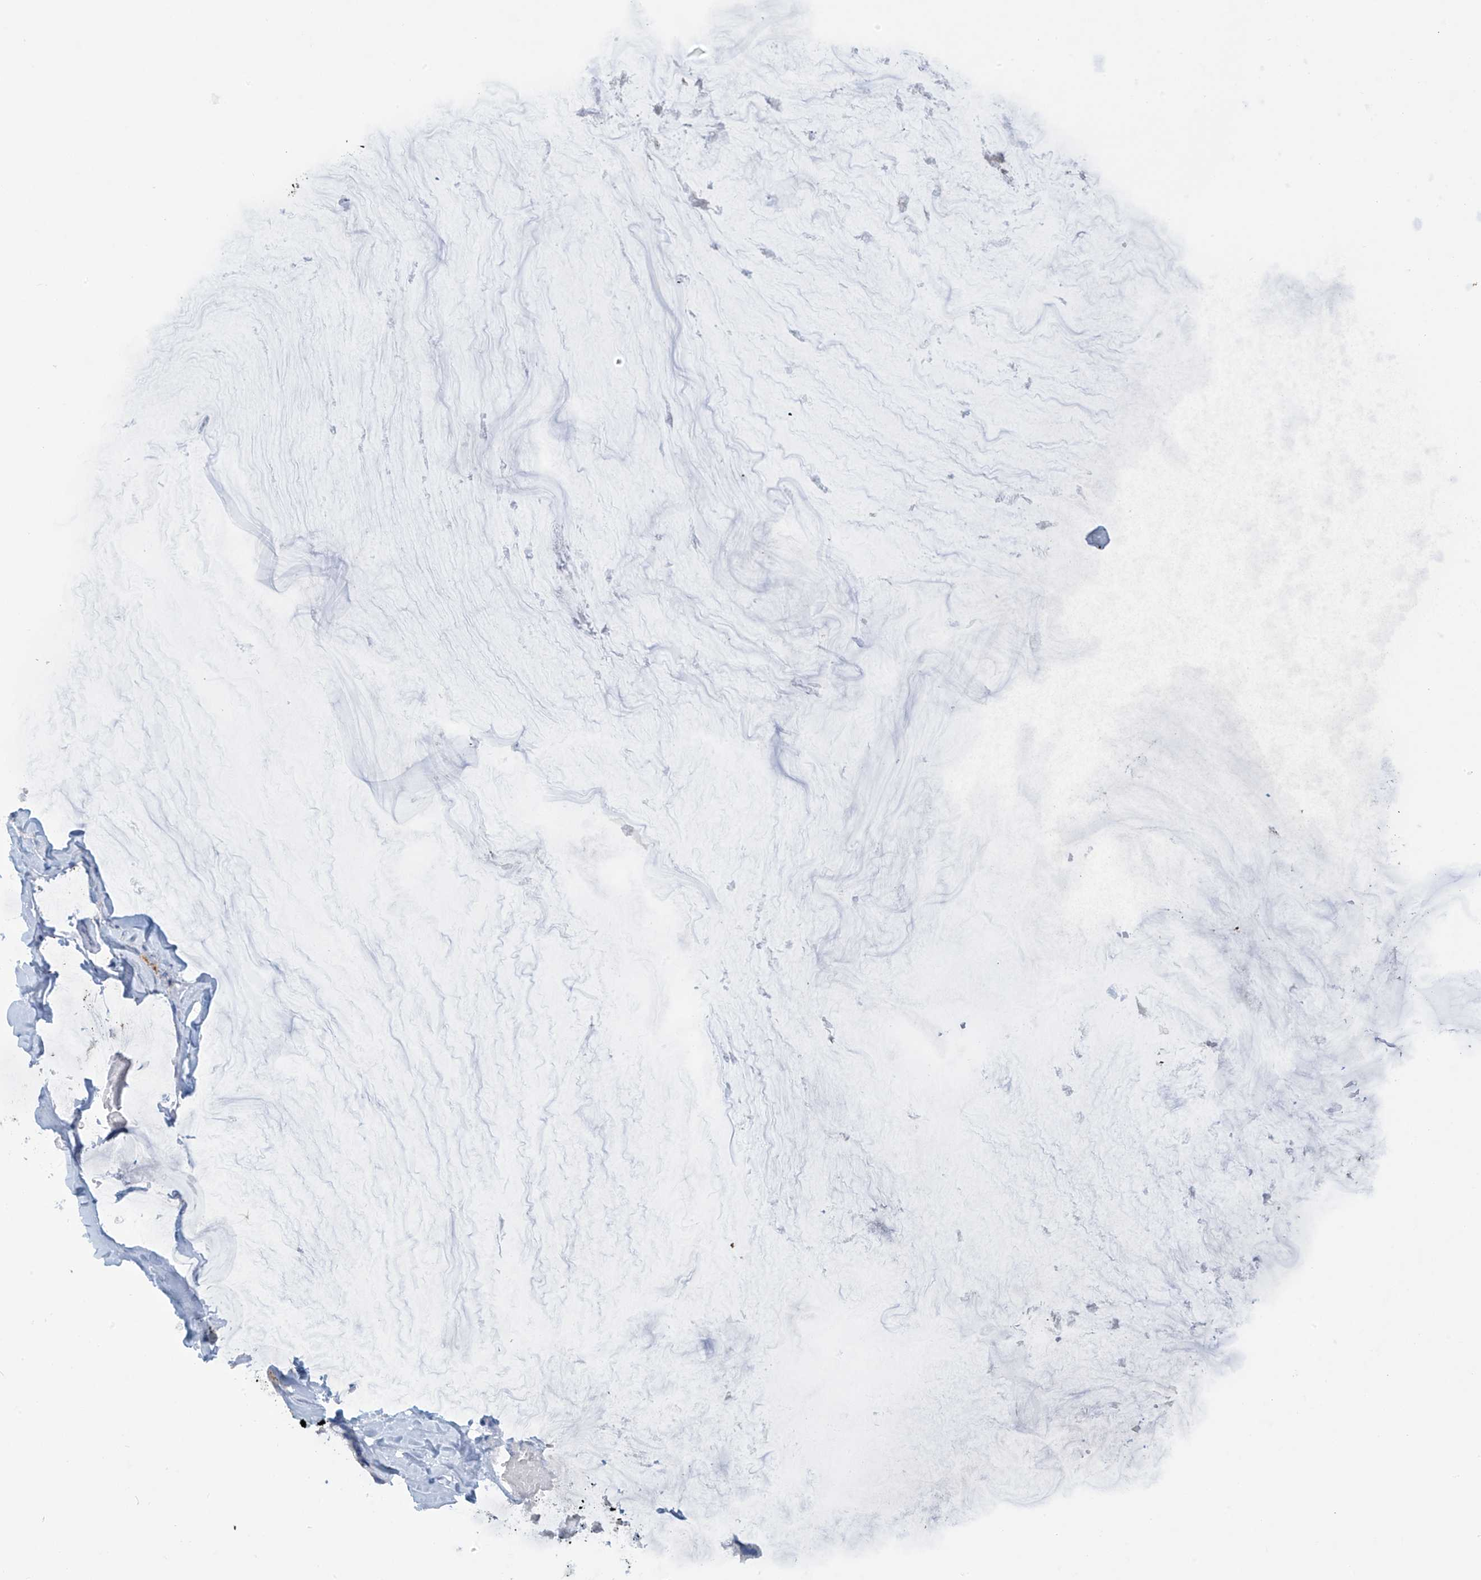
{"staining": {"intensity": "negative", "quantity": "none", "location": "none"}, "tissue": "ovarian cancer", "cell_type": "Tumor cells", "image_type": "cancer", "snomed": [{"axis": "morphology", "description": "Cystadenocarcinoma, mucinous, NOS"}, {"axis": "topography", "description": "Ovary"}], "caption": "An image of ovarian cancer (mucinous cystadenocarcinoma) stained for a protein reveals no brown staining in tumor cells. (Stains: DAB (3,3'-diaminobenzidine) immunohistochemistry with hematoxylin counter stain, Microscopy: brightfield microscopy at high magnification).", "gene": "TRMT2B", "patient": {"sex": "female", "age": 39}}